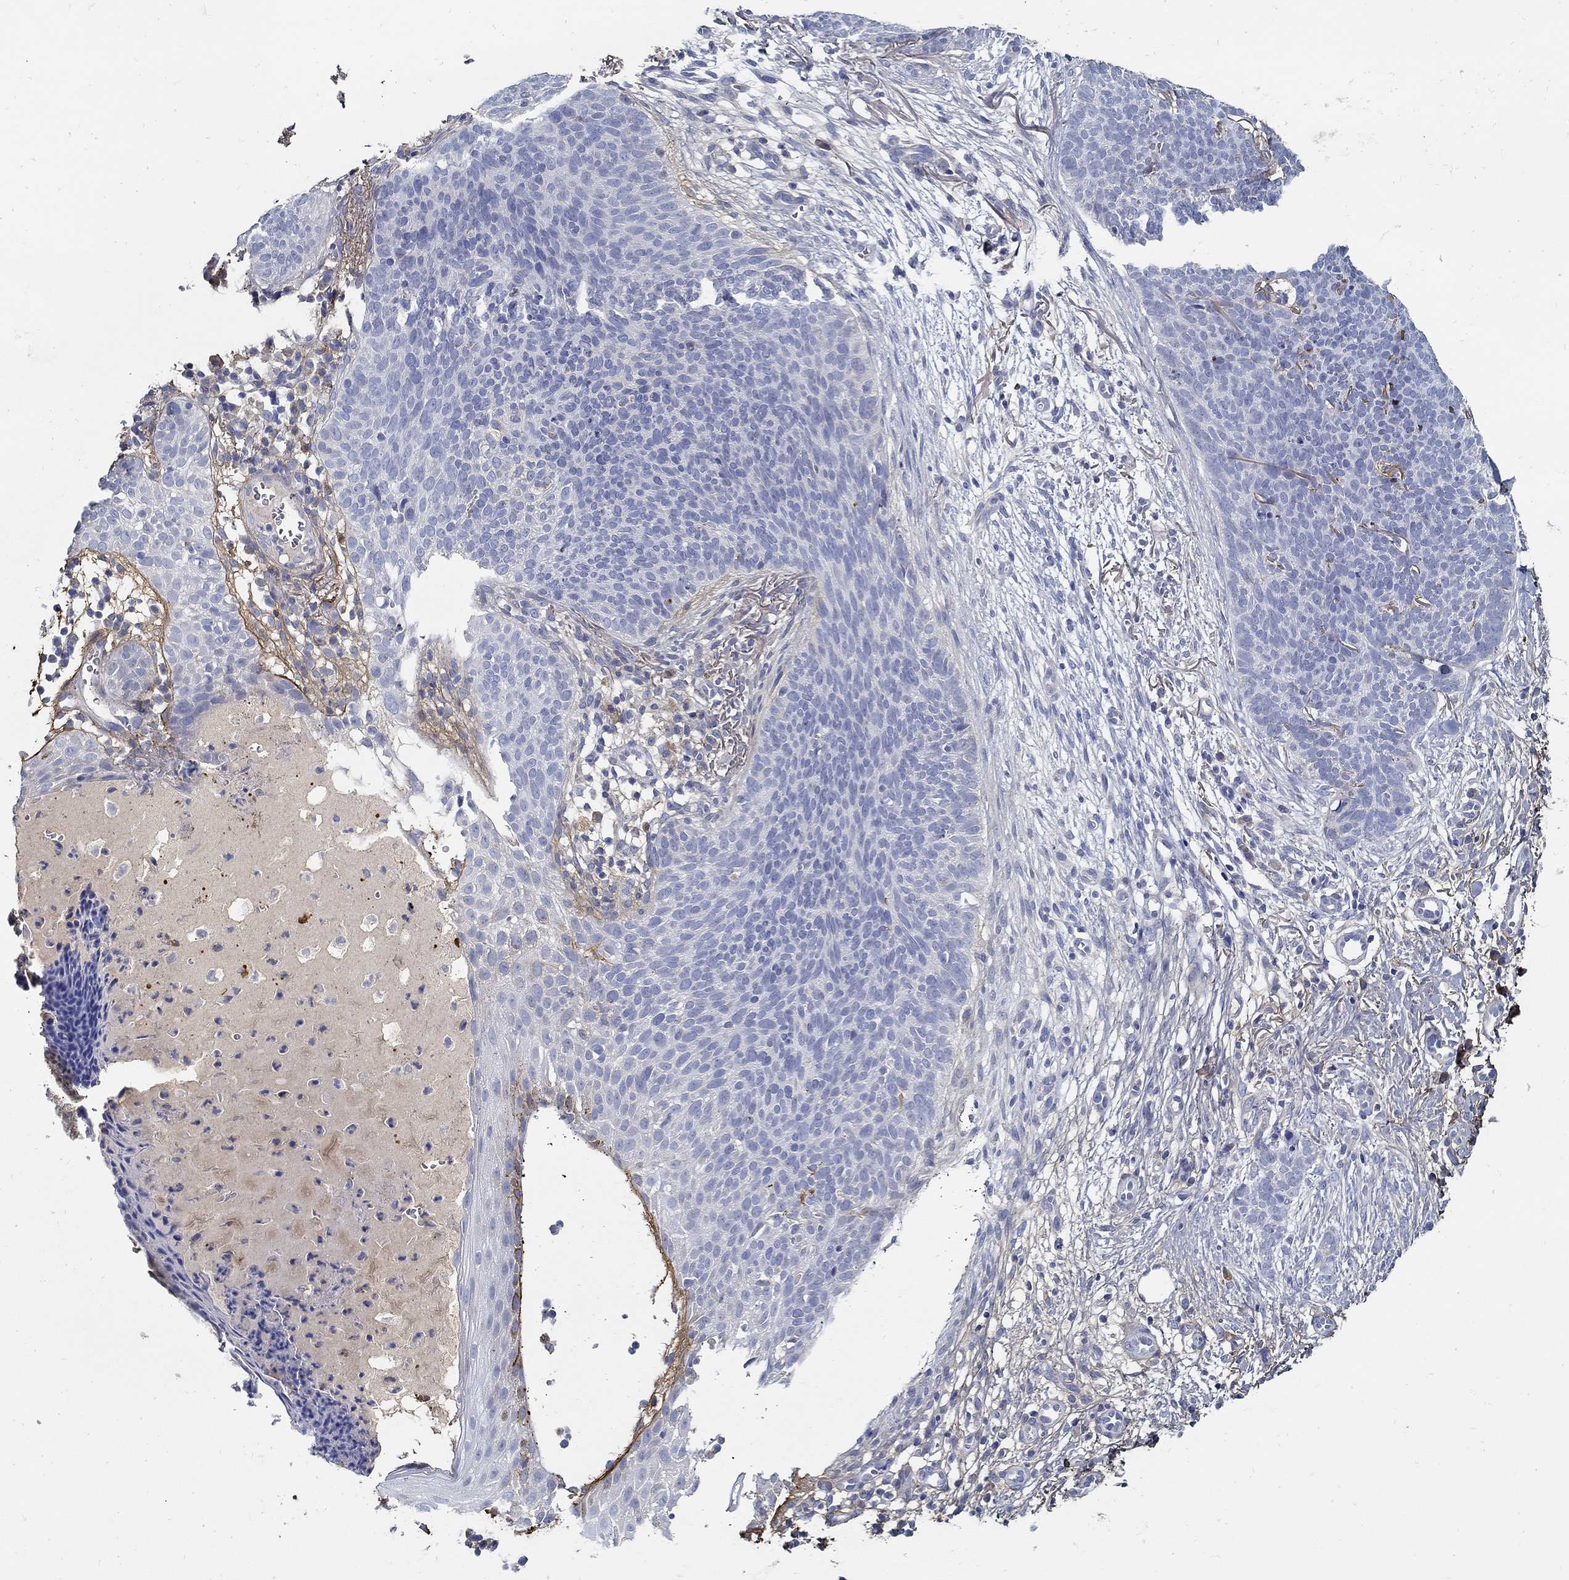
{"staining": {"intensity": "negative", "quantity": "none", "location": "none"}, "tissue": "skin cancer", "cell_type": "Tumor cells", "image_type": "cancer", "snomed": [{"axis": "morphology", "description": "Basal cell carcinoma"}, {"axis": "topography", "description": "Skin"}], "caption": "Tumor cells are negative for brown protein staining in basal cell carcinoma (skin).", "gene": "TGFBI", "patient": {"sex": "male", "age": 64}}